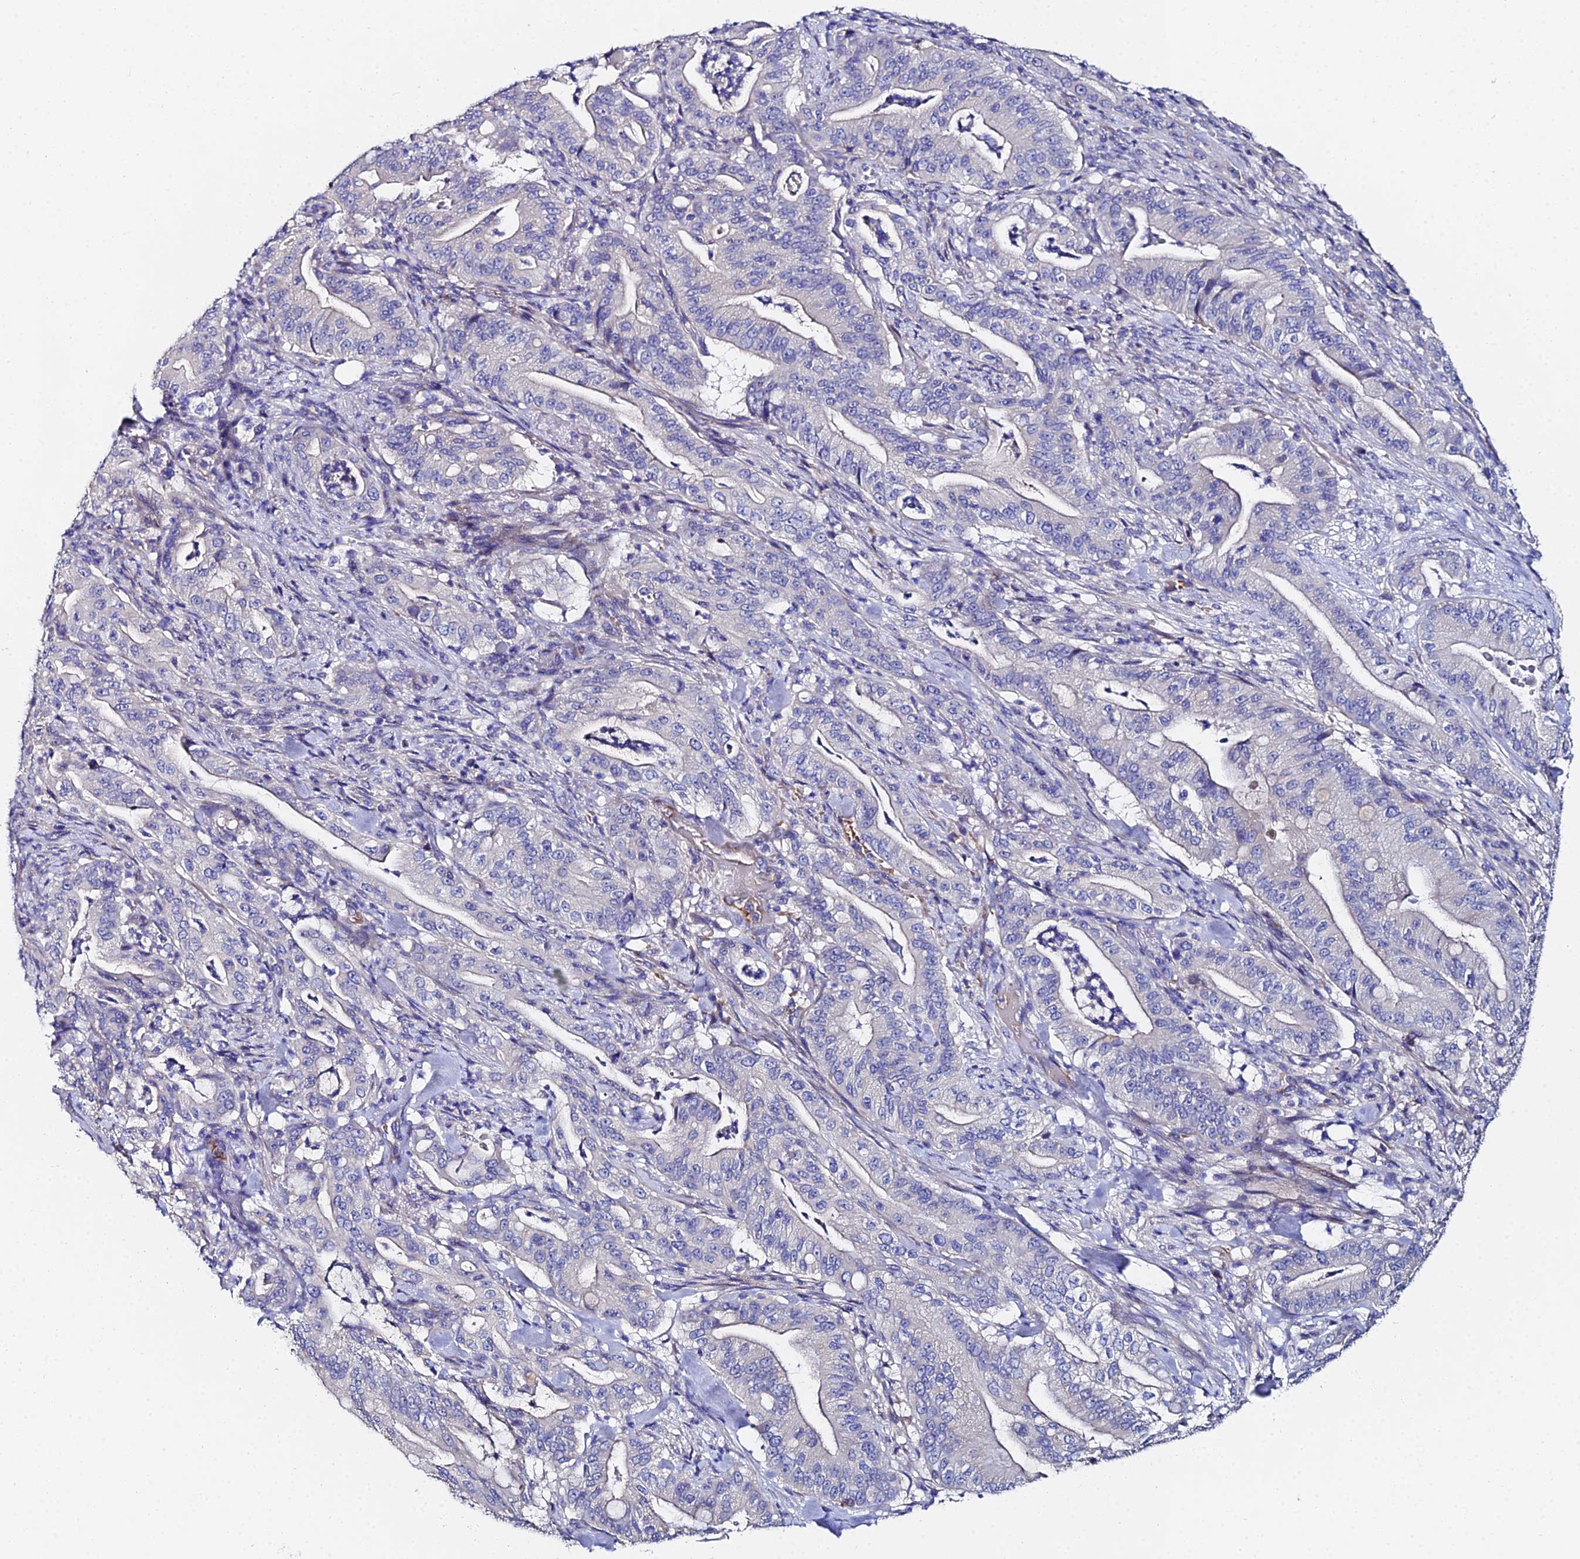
{"staining": {"intensity": "negative", "quantity": "none", "location": "none"}, "tissue": "pancreatic cancer", "cell_type": "Tumor cells", "image_type": "cancer", "snomed": [{"axis": "morphology", "description": "Adenocarcinoma, NOS"}, {"axis": "topography", "description": "Pancreas"}], "caption": "An IHC micrograph of pancreatic adenocarcinoma is shown. There is no staining in tumor cells of pancreatic adenocarcinoma.", "gene": "UBE2L3", "patient": {"sex": "male", "age": 71}}